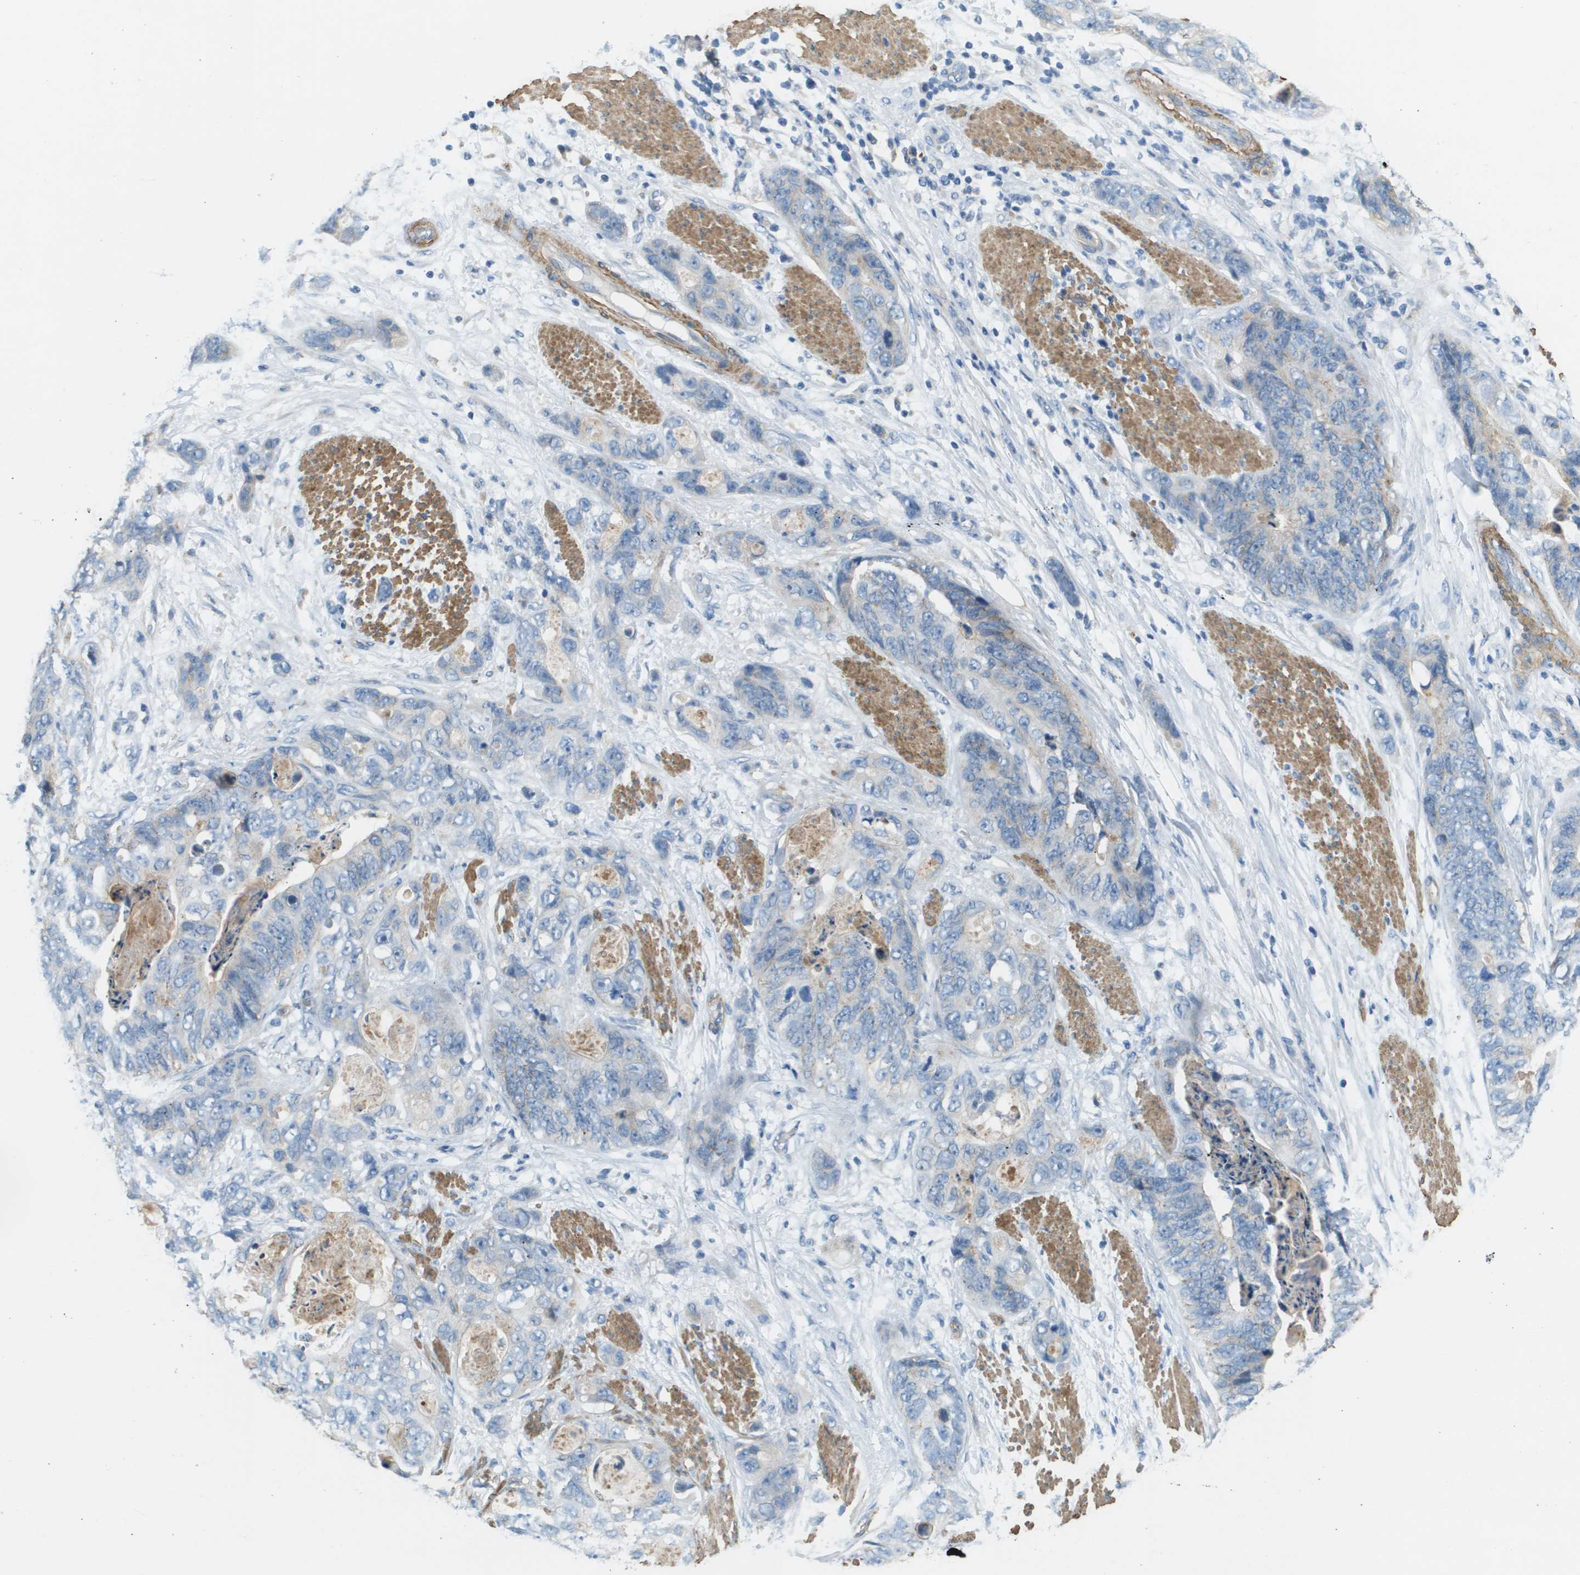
{"staining": {"intensity": "negative", "quantity": "none", "location": "none"}, "tissue": "stomach cancer", "cell_type": "Tumor cells", "image_type": "cancer", "snomed": [{"axis": "morphology", "description": "Adenocarcinoma, NOS"}, {"axis": "topography", "description": "Stomach"}], "caption": "Immunohistochemistry (IHC) histopathology image of neoplastic tissue: stomach adenocarcinoma stained with DAB (3,3'-diaminobenzidine) shows no significant protein expression in tumor cells.", "gene": "MYH11", "patient": {"sex": "female", "age": 89}}